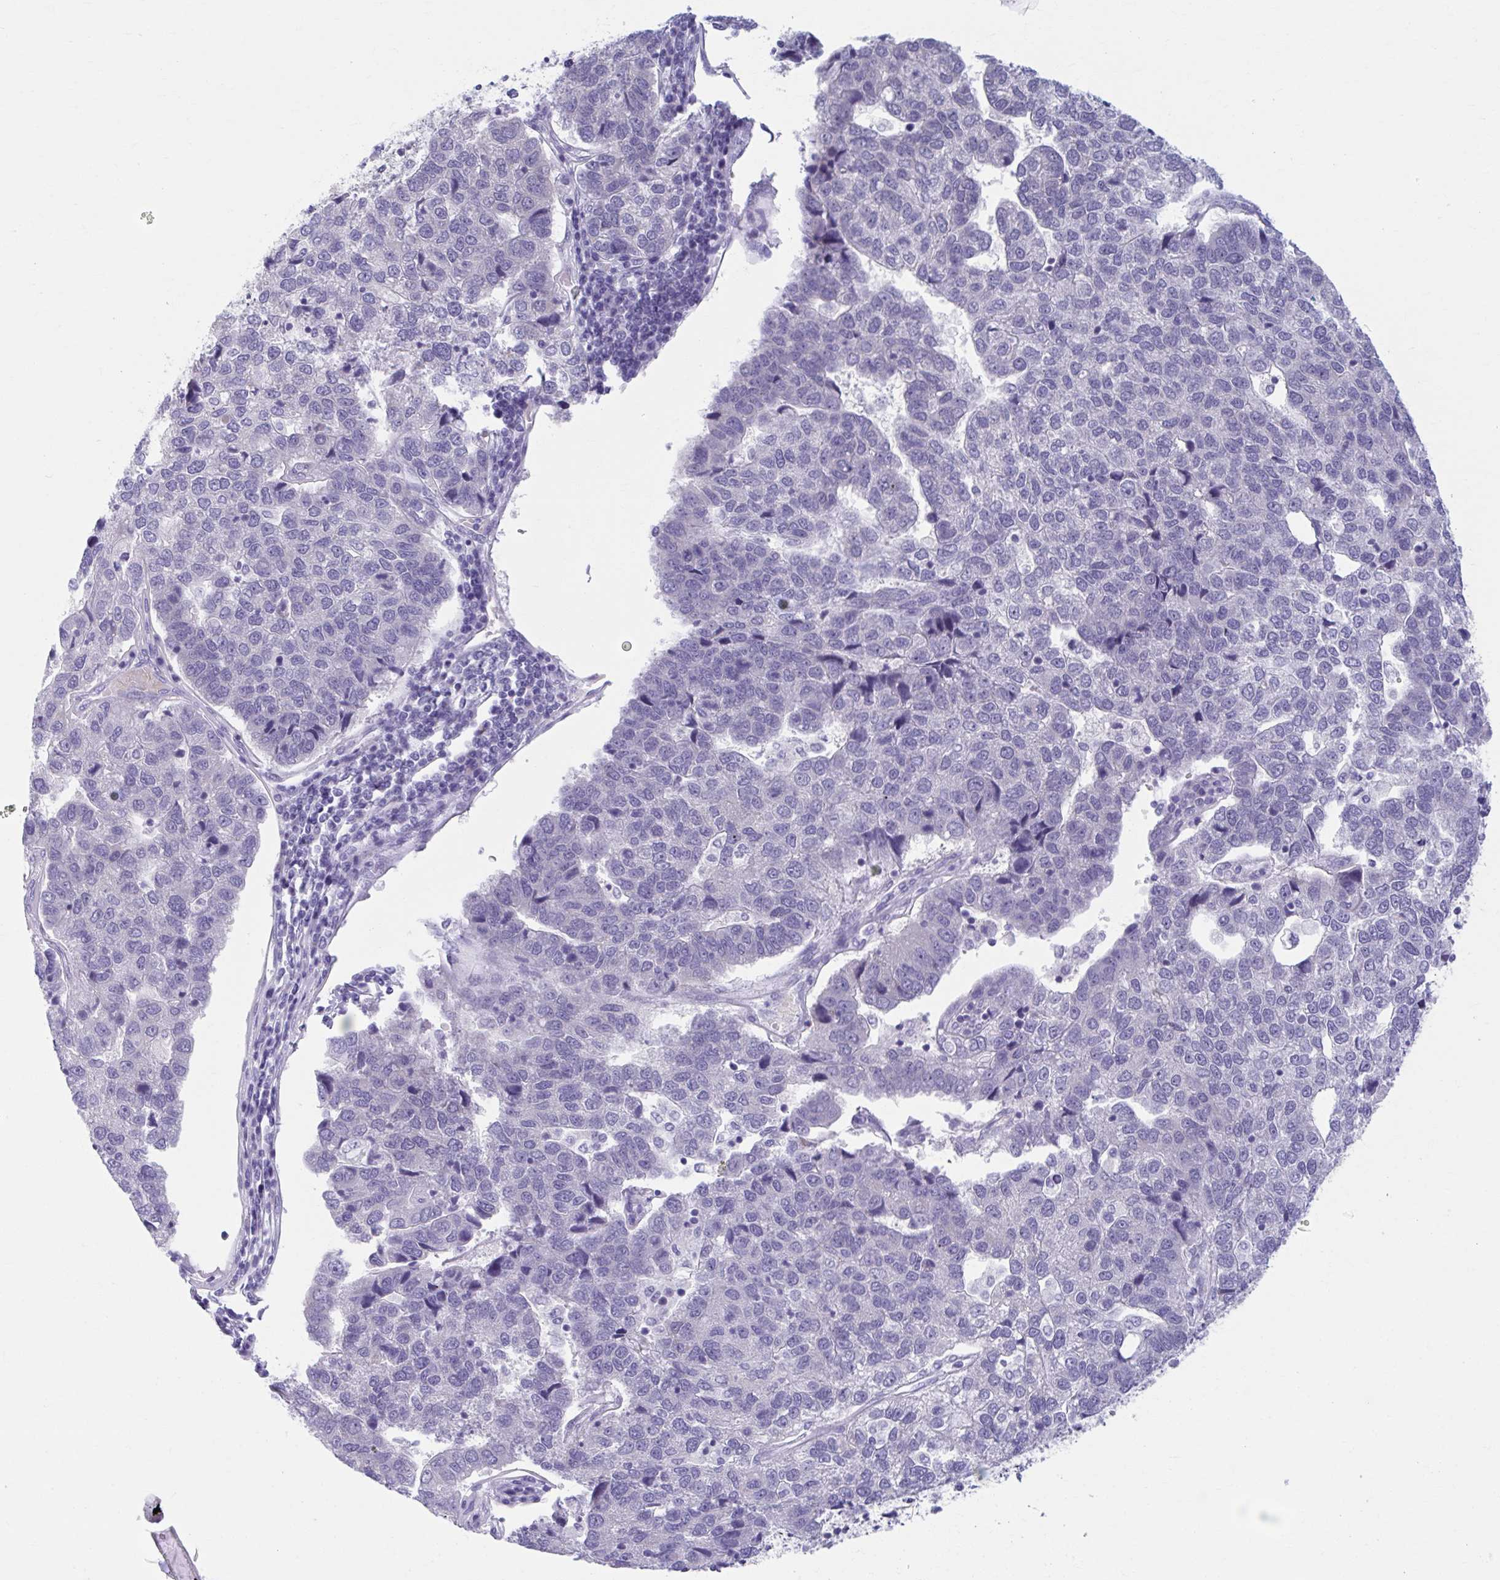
{"staining": {"intensity": "negative", "quantity": "none", "location": "none"}, "tissue": "pancreatic cancer", "cell_type": "Tumor cells", "image_type": "cancer", "snomed": [{"axis": "morphology", "description": "Adenocarcinoma, NOS"}, {"axis": "topography", "description": "Pancreas"}], "caption": "Image shows no protein staining in tumor cells of pancreatic adenocarcinoma tissue.", "gene": "CCDC105", "patient": {"sex": "female", "age": 61}}